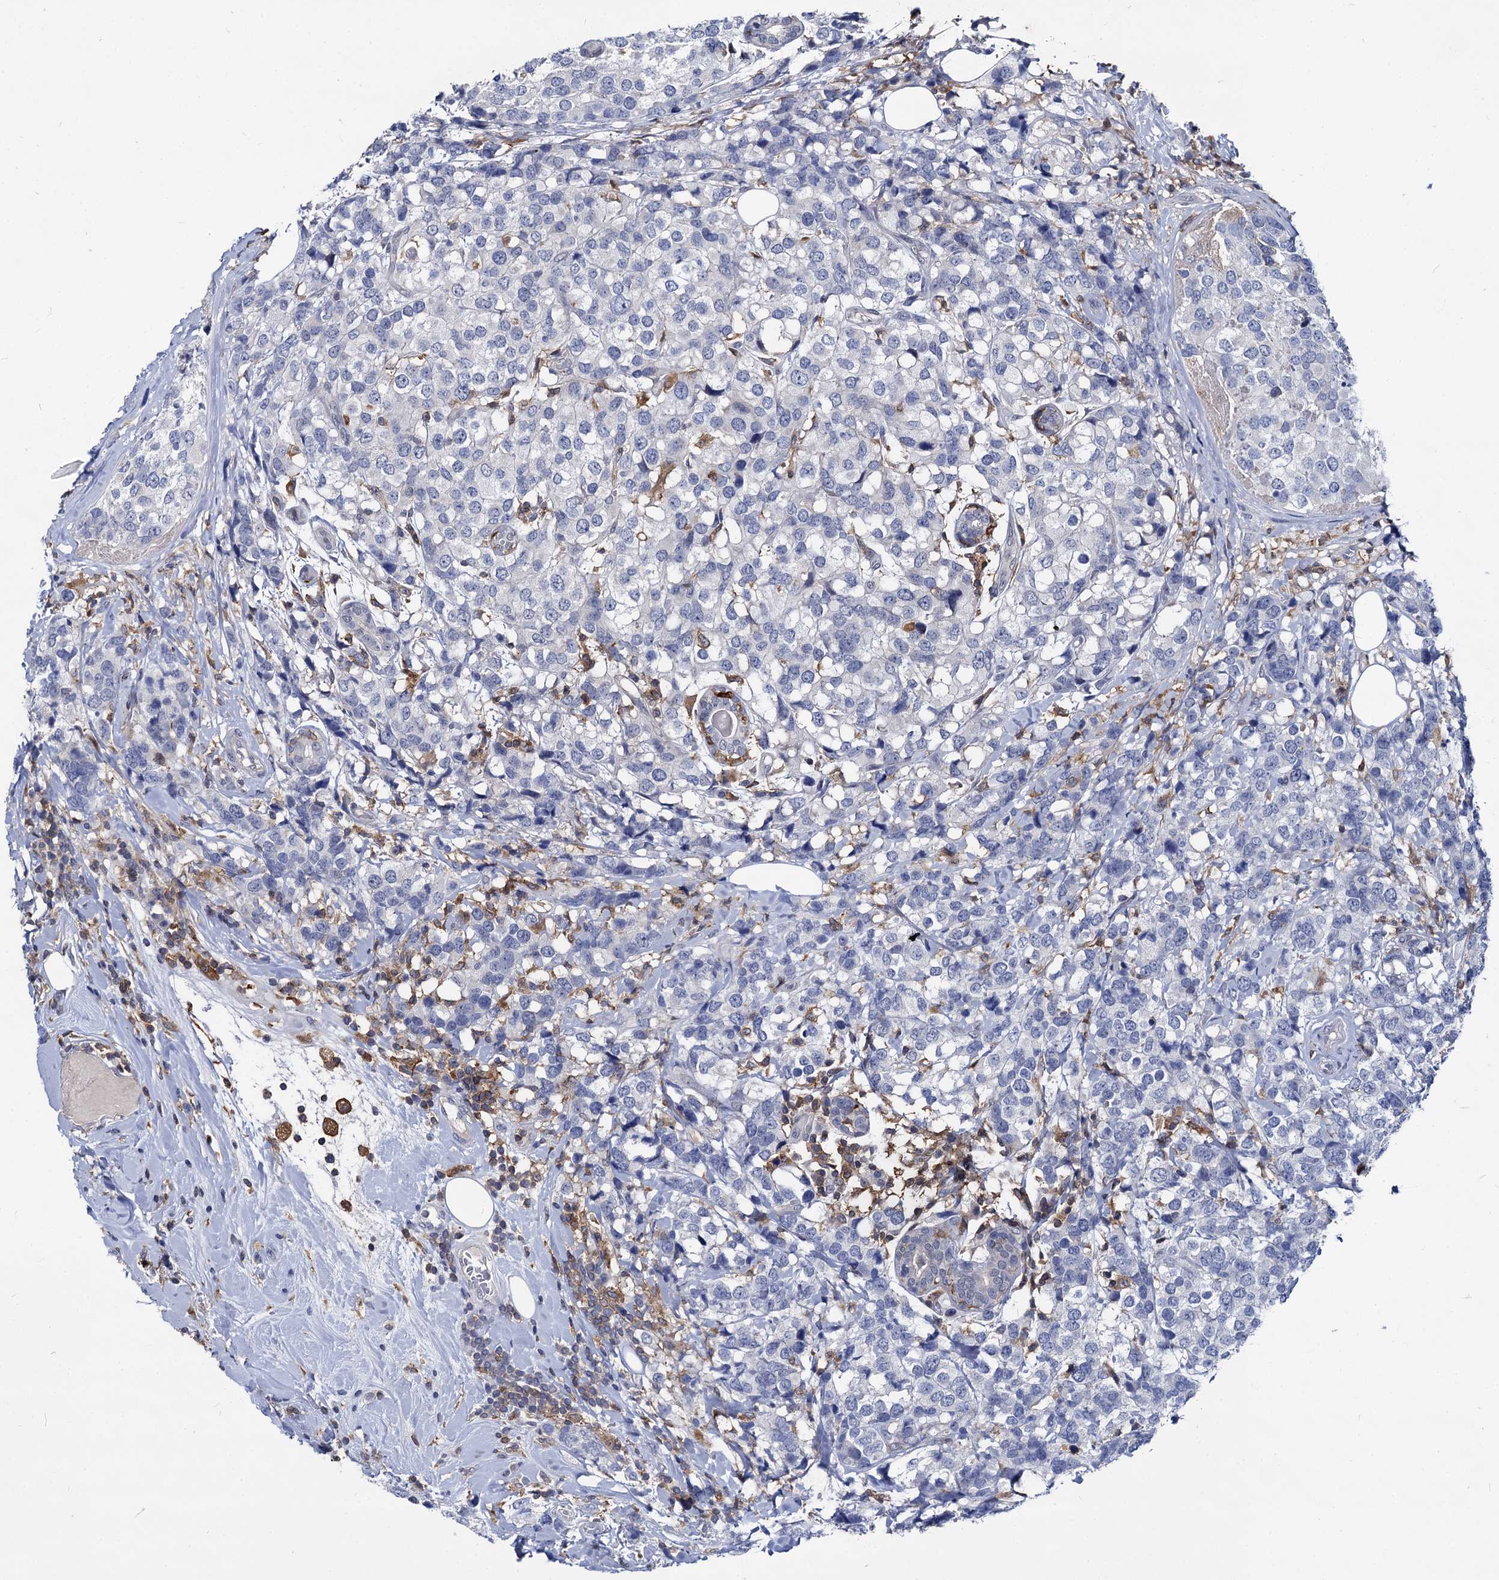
{"staining": {"intensity": "negative", "quantity": "none", "location": "none"}, "tissue": "breast cancer", "cell_type": "Tumor cells", "image_type": "cancer", "snomed": [{"axis": "morphology", "description": "Lobular carcinoma"}, {"axis": "topography", "description": "Breast"}], "caption": "IHC micrograph of human breast lobular carcinoma stained for a protein (brown), which displays no staining in tumor cells. (DAB (3,3'-diaminobenzidine) IHC, high magnification).", "gene": "RHOG", "patient": {"sex": "female", "age": 59}}